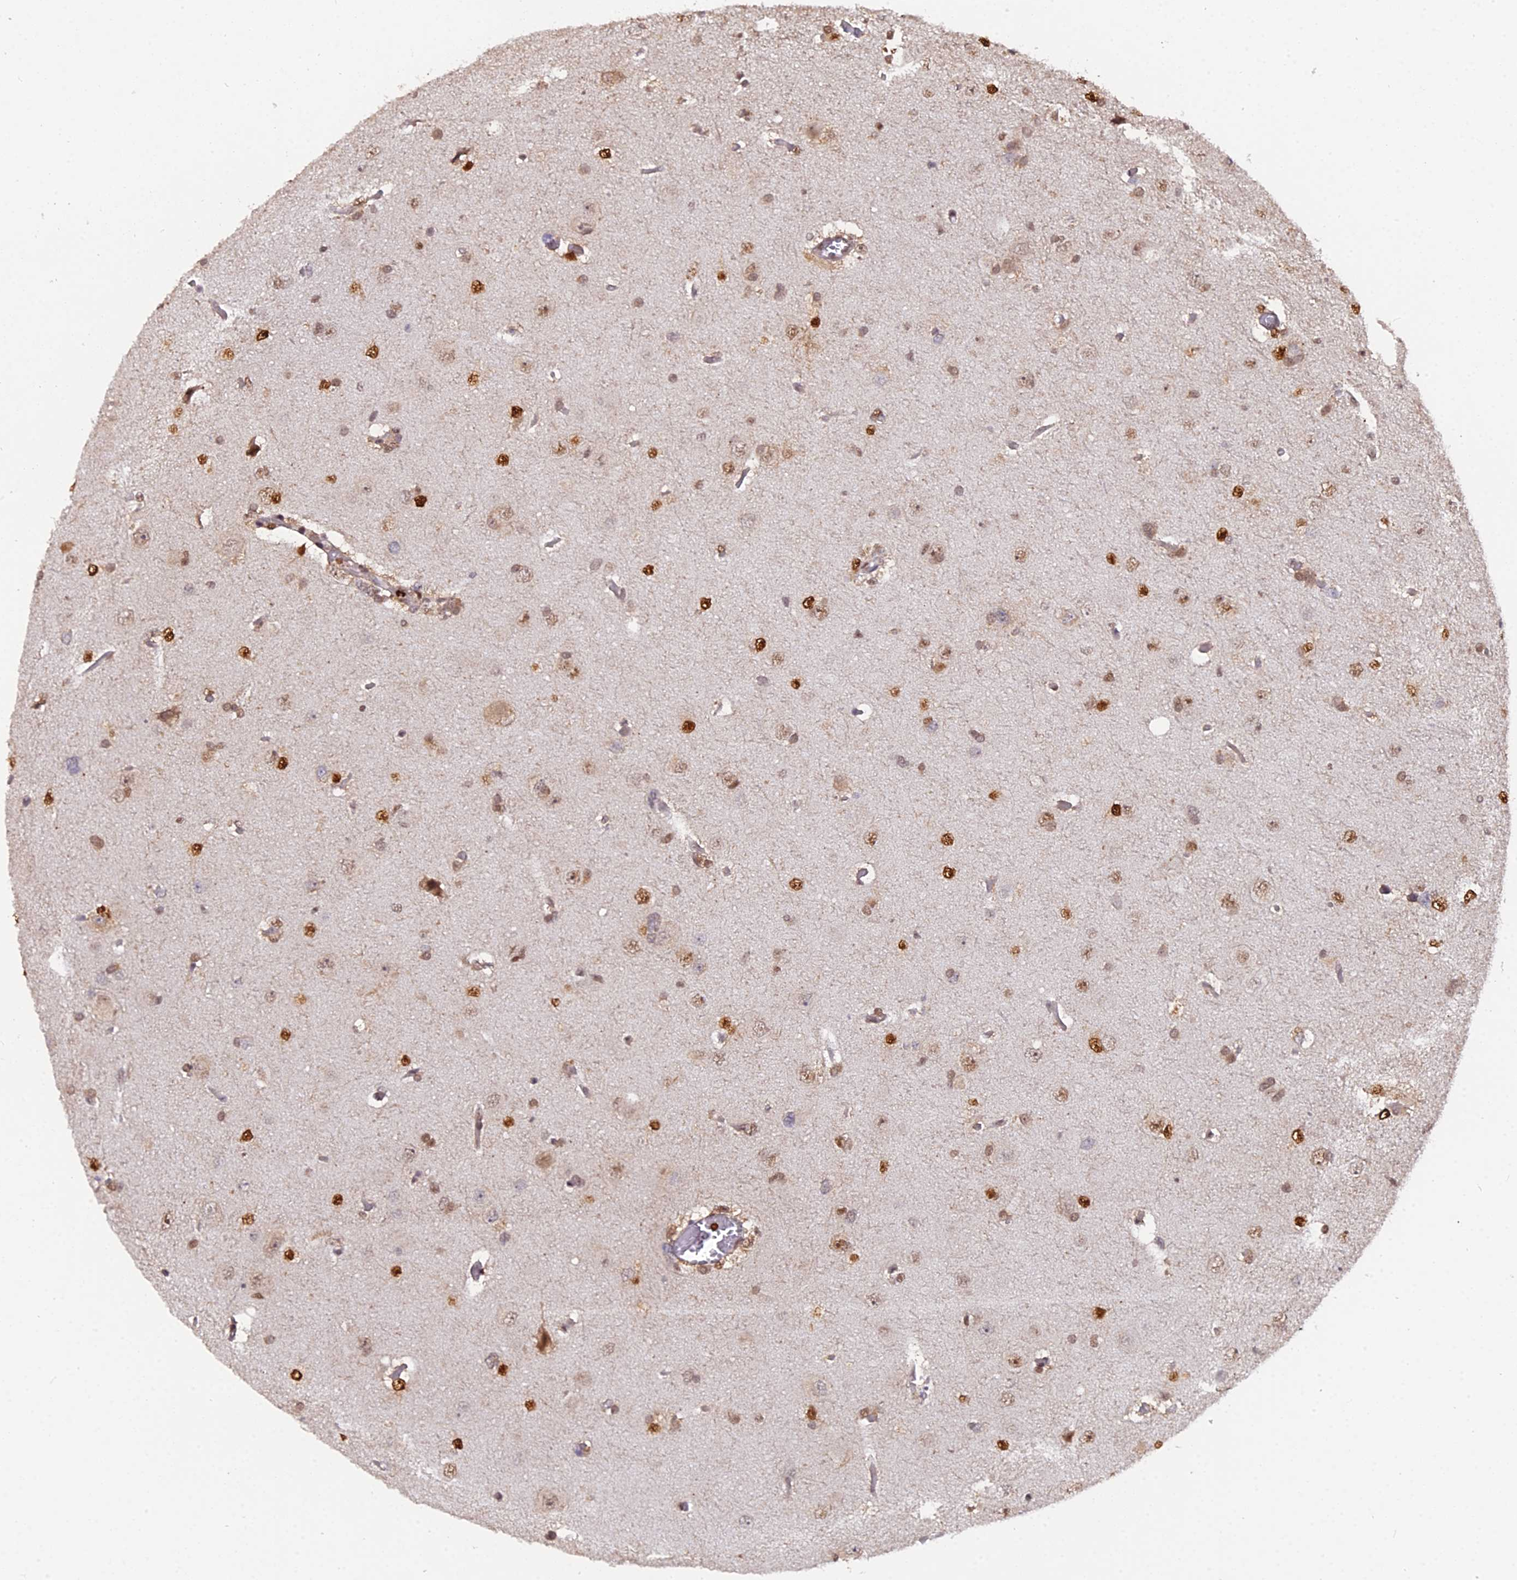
{"staining": {"intensity": "strong", "quantity": "25%-75%", "location": "nuclear"}, "tissue": "glioma", "cell_type": "Tumor cells", "image_type": "cancer", "snomed": [{"axis": "morphology", "description": "Glioma, malignant, High grade"}, {"axis": "topography", "description": "Brain"}], "caption": "Human malignant high-grade glioma stained with a protein marker displays strong staining in tumor cells.", "gene": "FAM118B", "patient": {"sex": "female", "age": 59}}